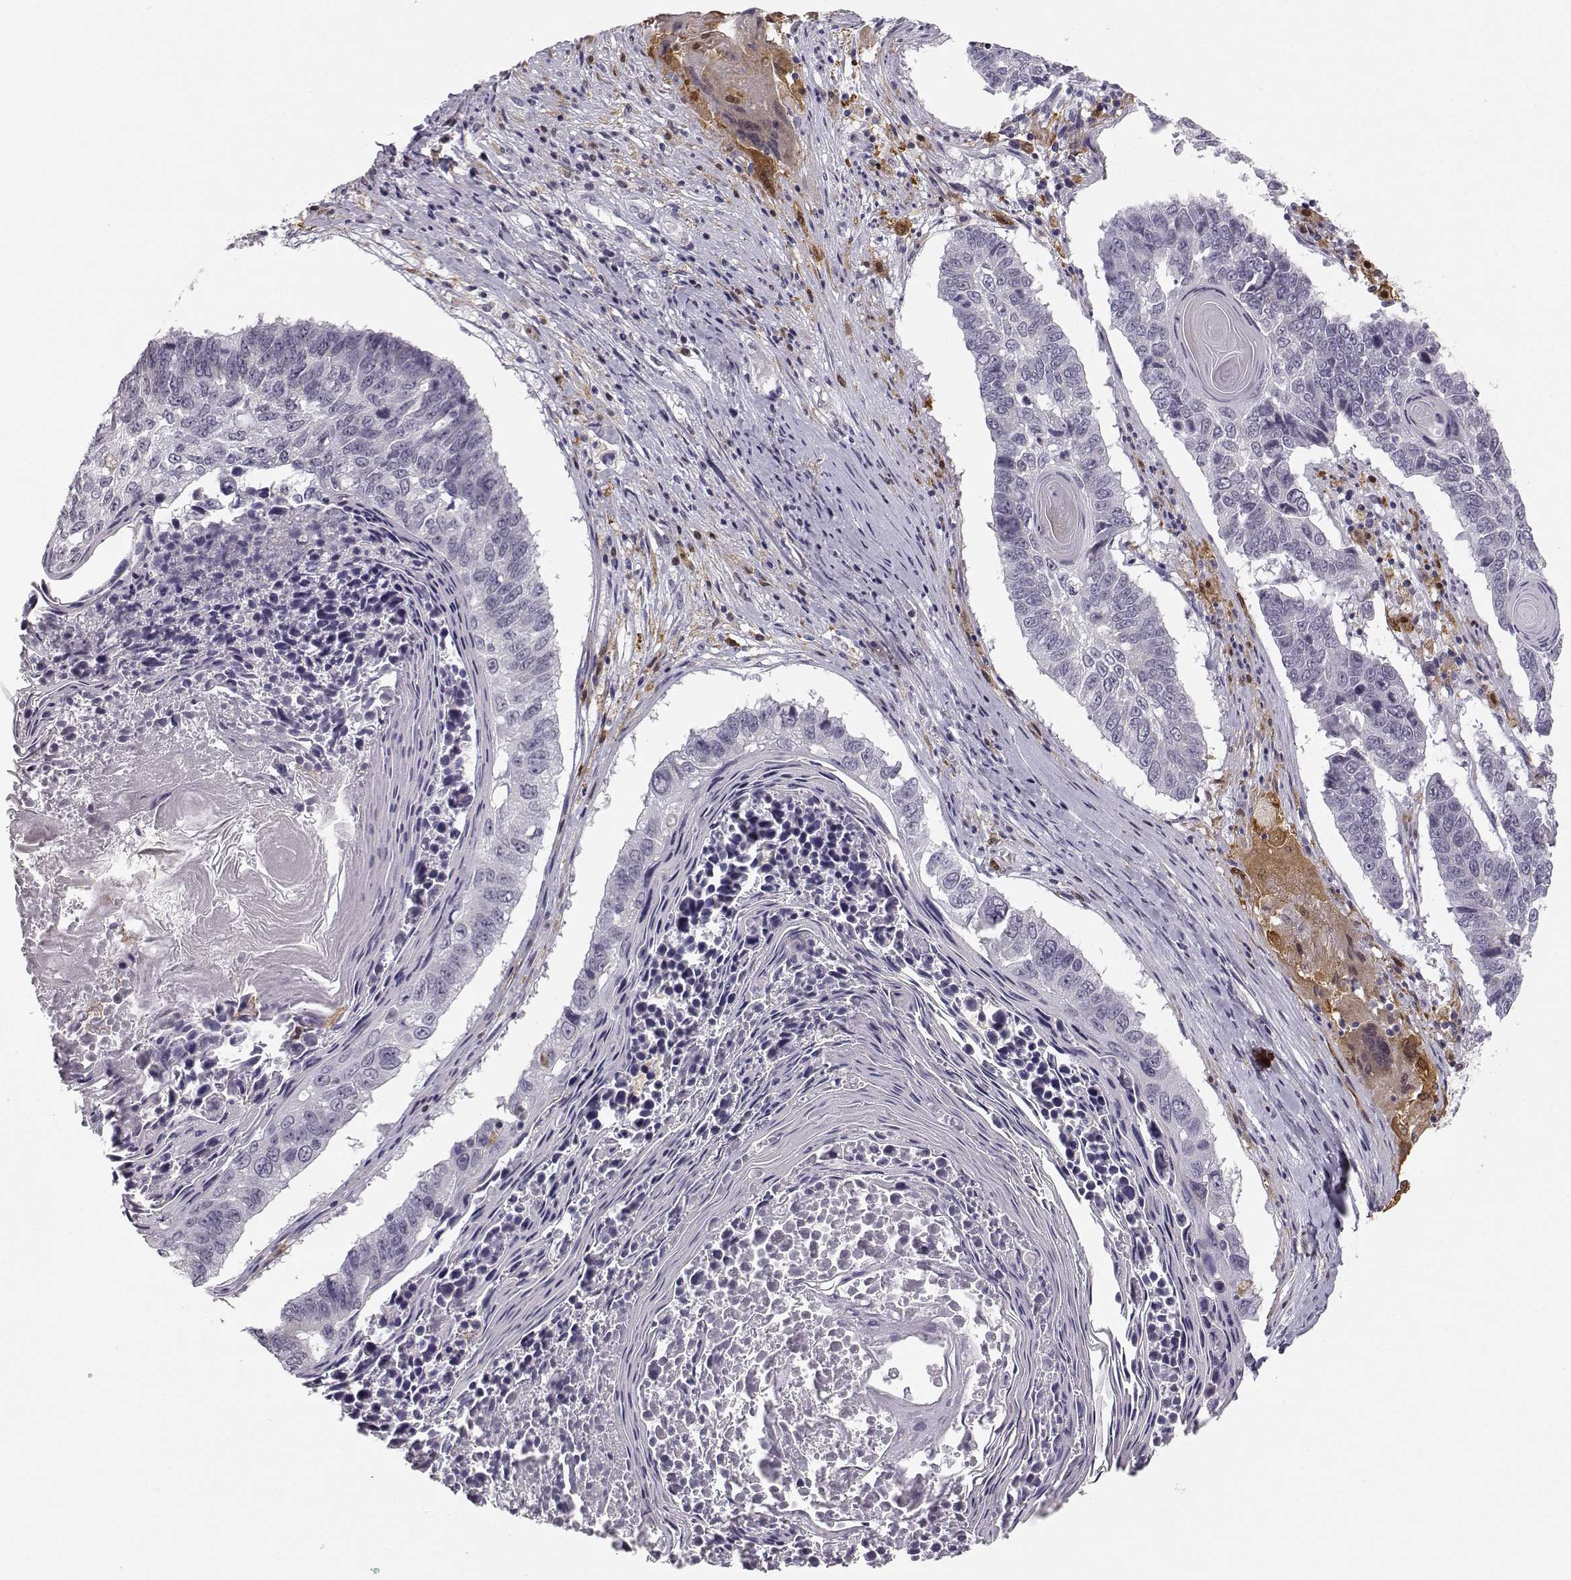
{"staining": {"intensity": "negative", "quantity": "none", "location": "none"}, "tissue": "lung cancer", "cell_type": "Tumor cells", "image_type": "cancer", "snomed": [{"axis": "morphology", "description": "Squamous cell carcinoma, NOS"}, {"axis": "topography", "description": "Lung"}], "caption": "DAB immunohistochemical staining of lung cancer shows no significant staining in tumor cells. The staining is performed using DAB brown chromogen with nuclei counter-stained in using hematoxylin.", "gene": "HTR7", "patient": {"sex": "male", "age": 73}}